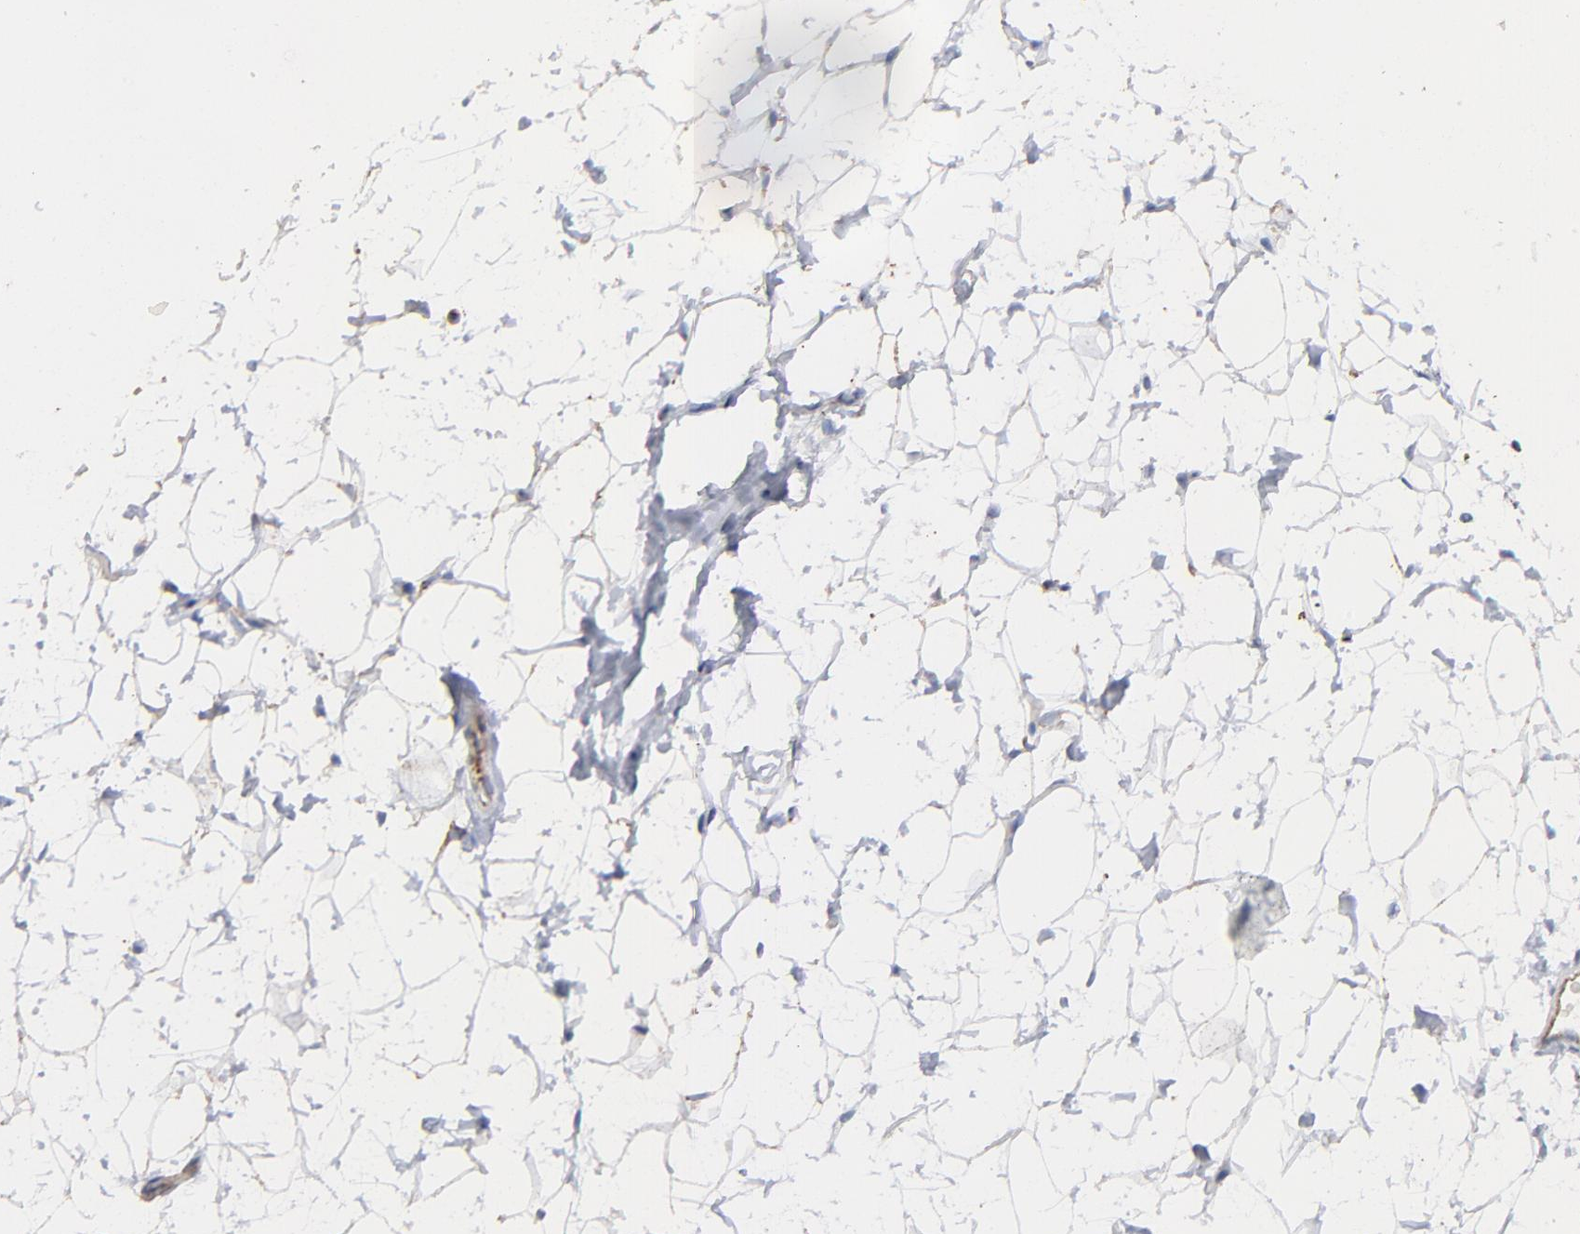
{"staining": {"intensity": "negative", "quantity": "none", "location": "none"}, "tissue": "breast", "cell_type": "Adipocytes", "image_type": "normal", "snomed": [{"axis": "morphology", "description": "Normal tissue, NOS"}, {"axis": "topography", "description": "Breast"}], "caption": "IHC micrograph of unremarkable breast stained for a protein (brown), which shows no expression in adipocytes.", "gene": "ASB3", "patient": {"sex": "female", "age": 22}}